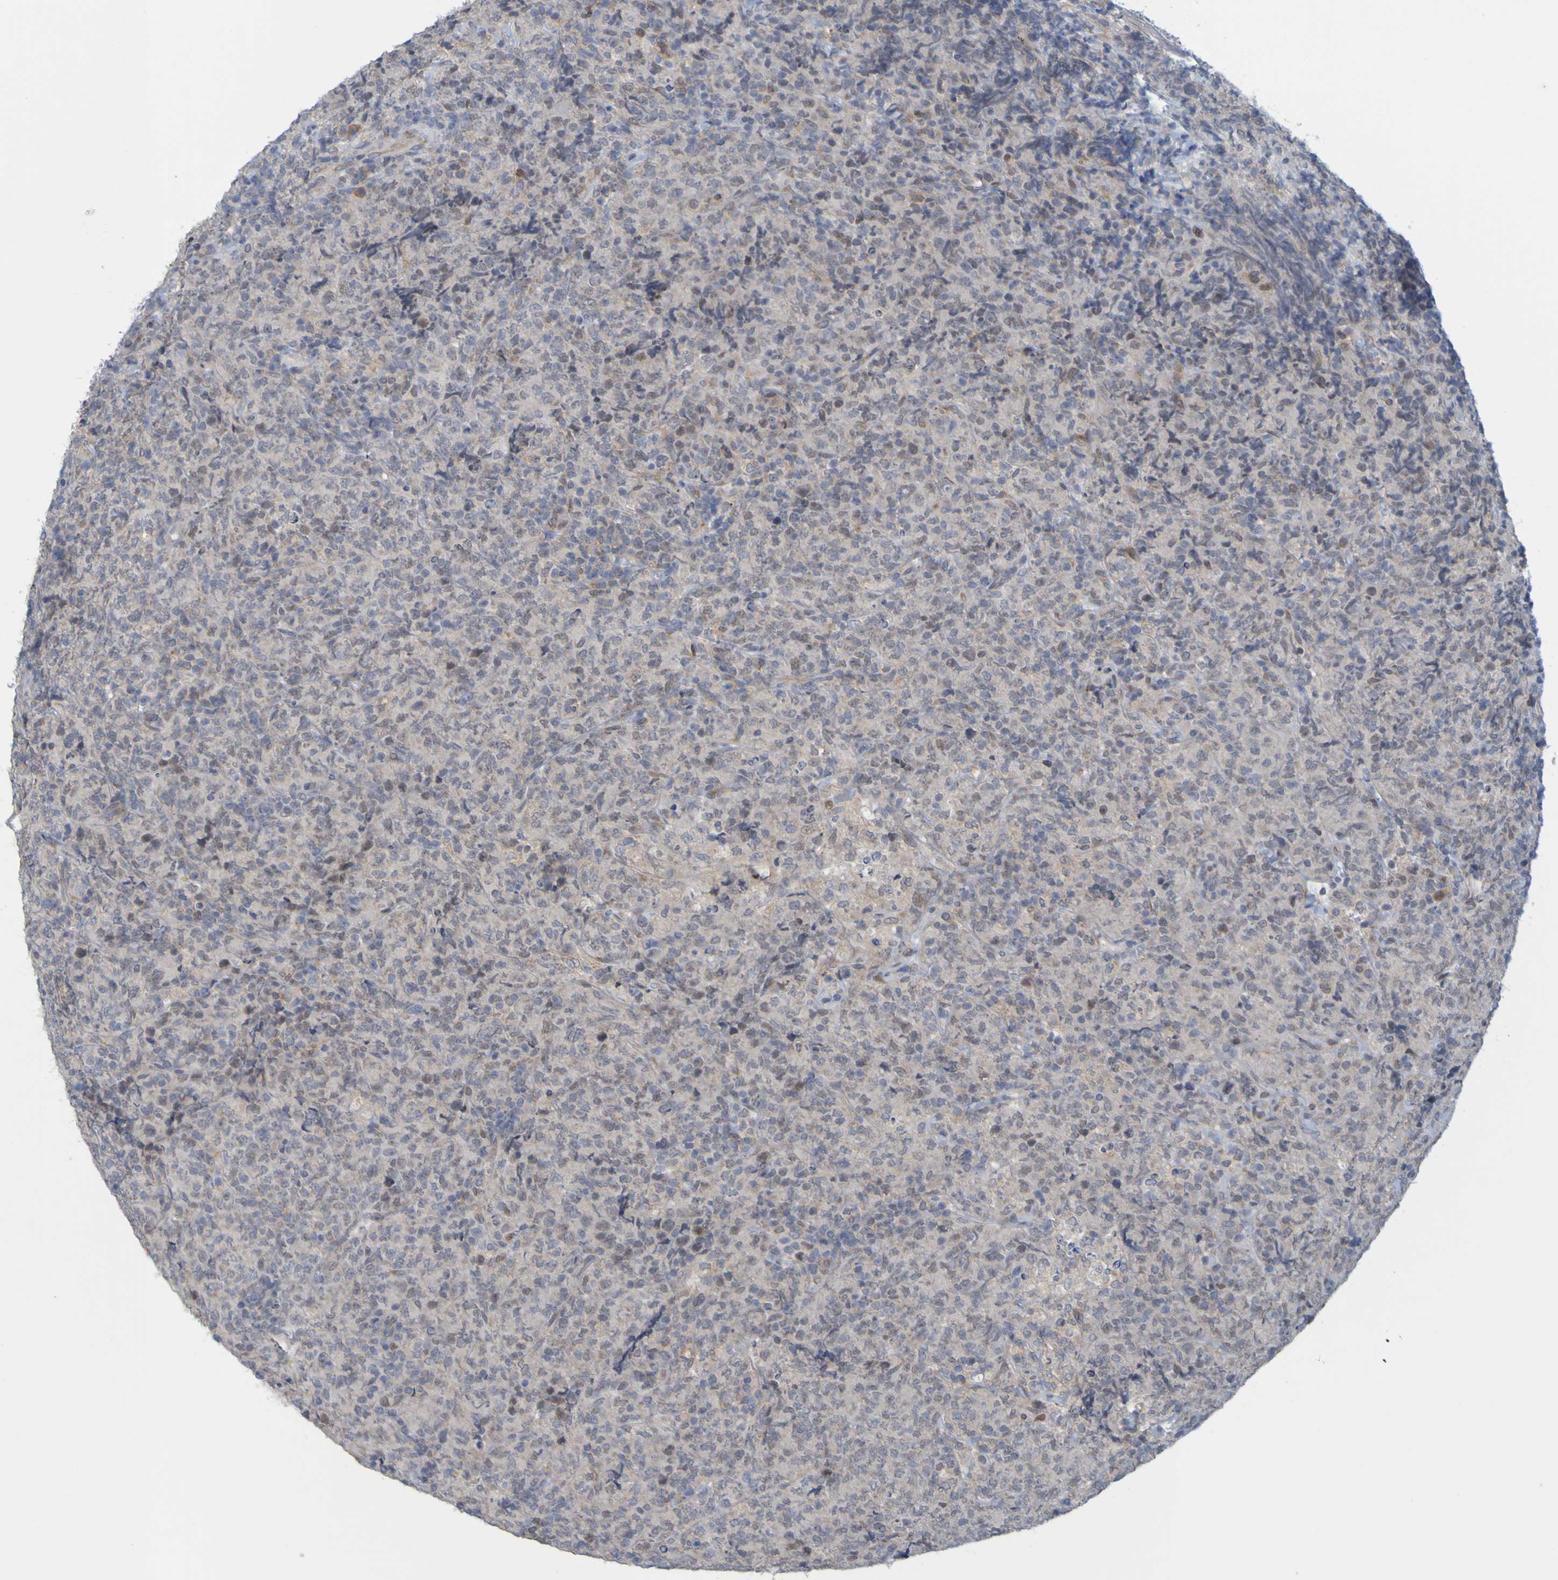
{"staining": {"intensity": "weak", "quantity": ">75%", "location": "cytoplasmic/membranous"}, "tissue": "lymphoma", "cell_type": "Tumor cells", "image_type": "cancer", "snomed": [{"axis": "morphology", "description": "Malignant lymphoma, non-Hodgkin's type, High grade"}, {"axis": "topography", "description": "Tonsil"}], "caption": "Immunohistochemical staining of human lymphoma exhibits low levels of weak cytoplasmic/membranous protein expression in about >75% of tumor cells.", "gene": "MOGS", "patient": {"sex": "female", "age": 36}}